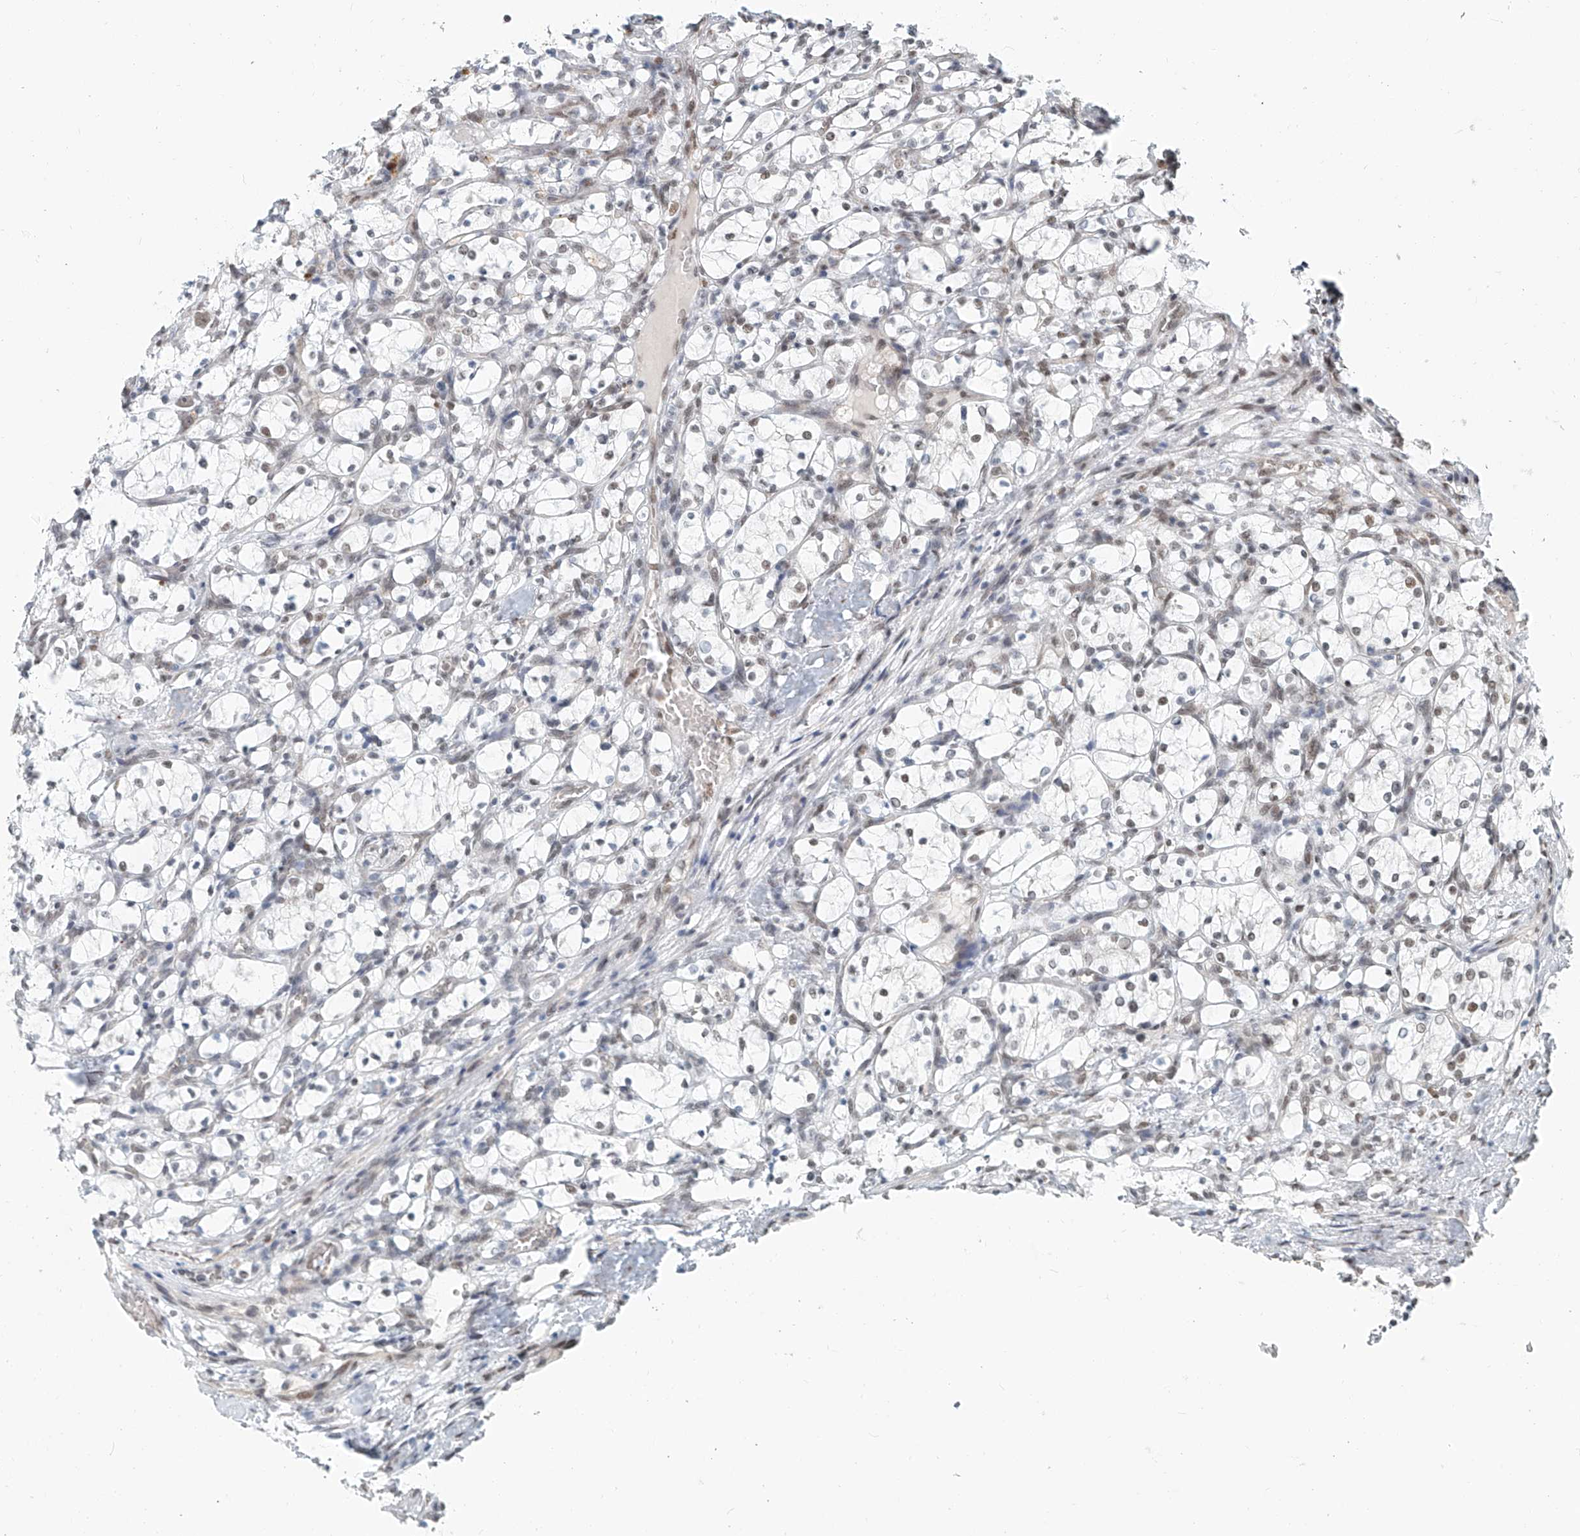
{"staining": {"intensity": "weak", "quantity": "25%-75%", "location": "nuclear"}, "tissue": "renal cancer", "cell_type": "Tumor cells", "image_type": "cancer", "snomed": [{"axis": "morphology", "description": "Adenocarcinoma, NOS"}, {"axis": "topography", "description": "Kidney"}], "caption": "Renal cancer (adenocarcinoma) was stained to show a protein in brown. There is low levels of weak nuclear positivity in about 25%-75% of tumor cells.", "gene": "SASH1", "patient": {"sex": "female", "age": 69}}